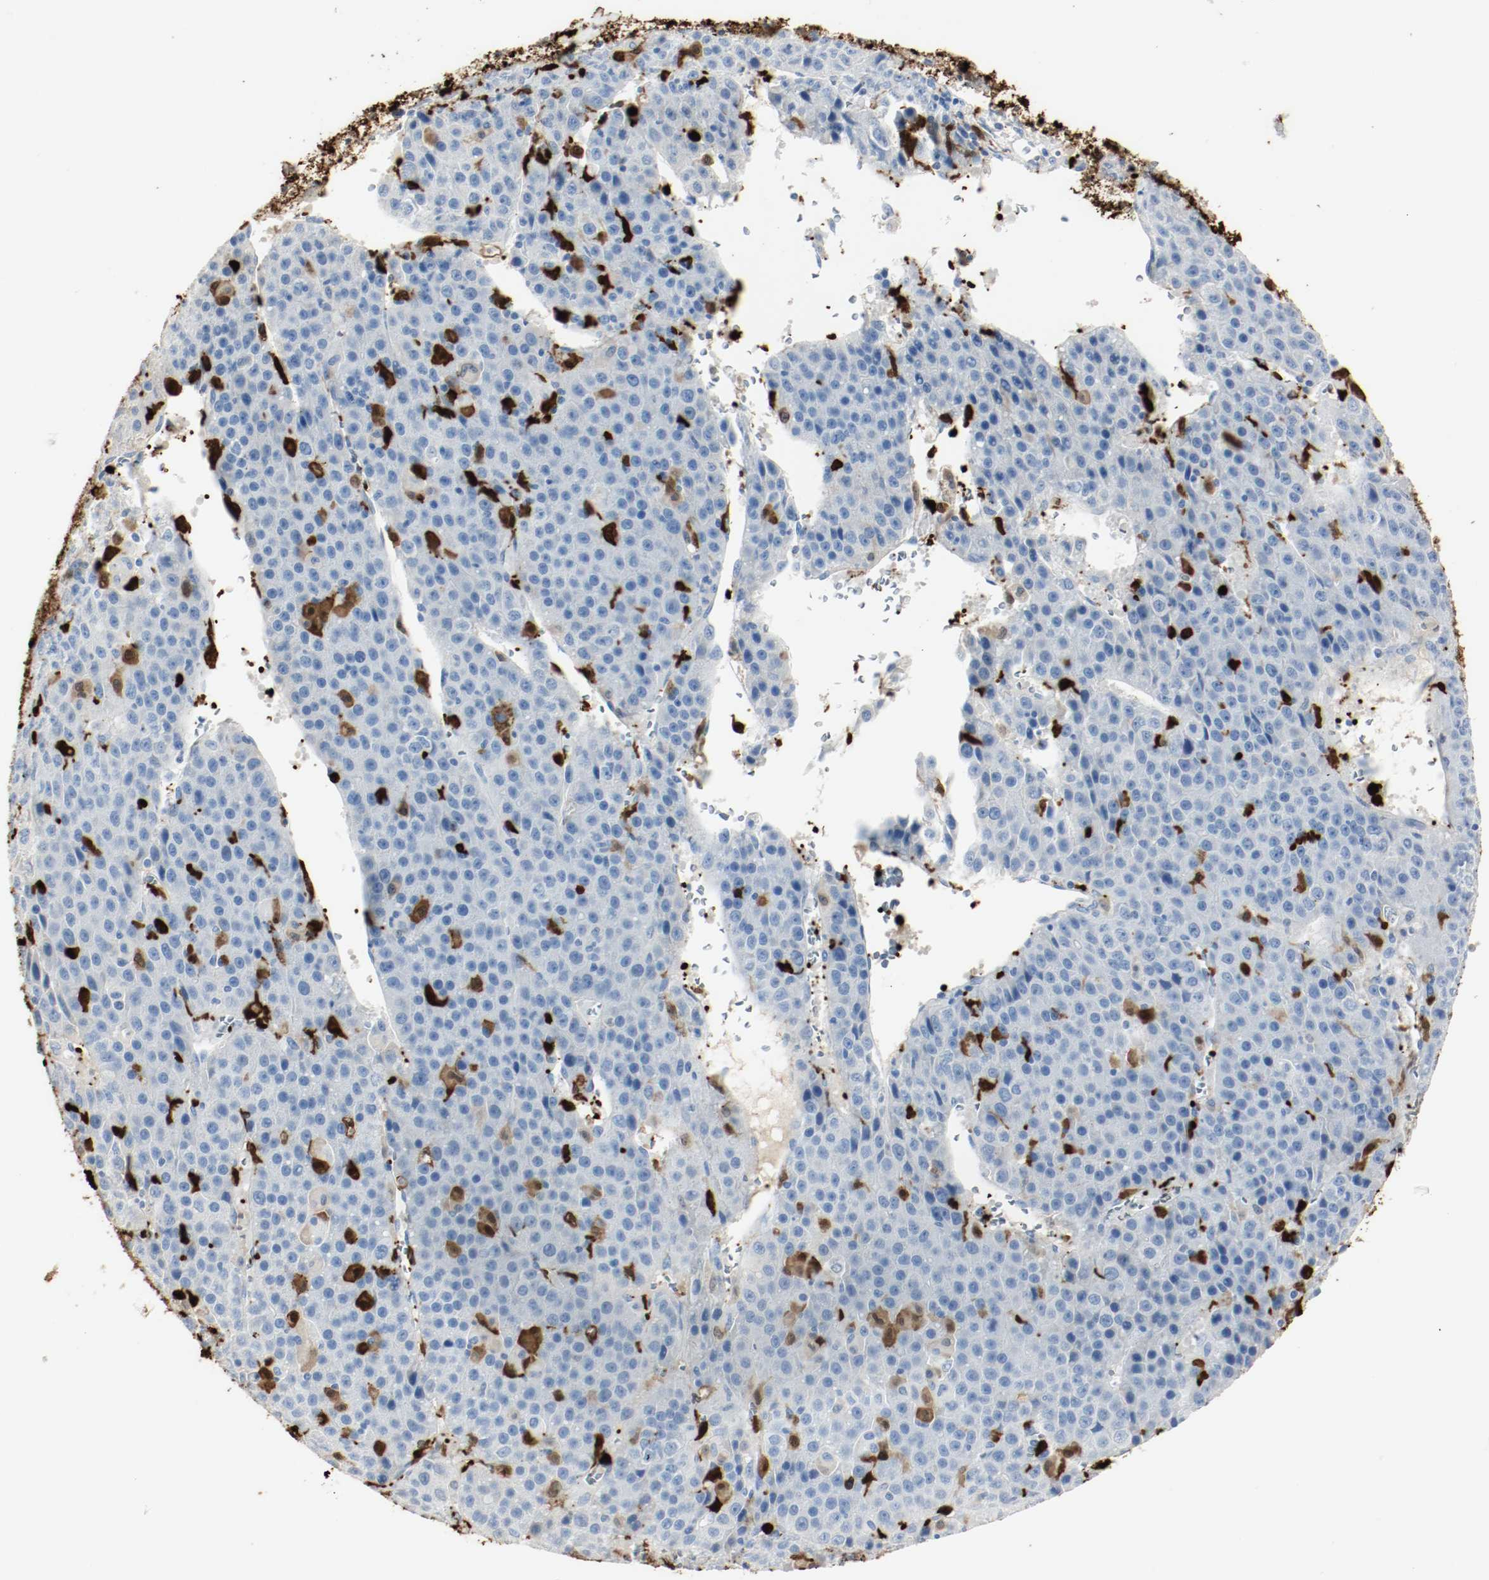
{"staining": {"intensity": "negative", "quantity": "none", "location": "none"}, "tissue": "liver cancer", "cell_type": "Tumor cells", "image_type": "cancer", "snomed": [{"axis": "morphology", "description": "Carcinoma, Hepatocellular, NOS"}, {"axis": "topography", "description": "Liver"}], "caption": "The image demonstrates no significant staining in tumor cells of liver cancer (hepatocellular carcinoma).", "gene": "S100A9", "patient": {"sex": "female", "age": 53}}